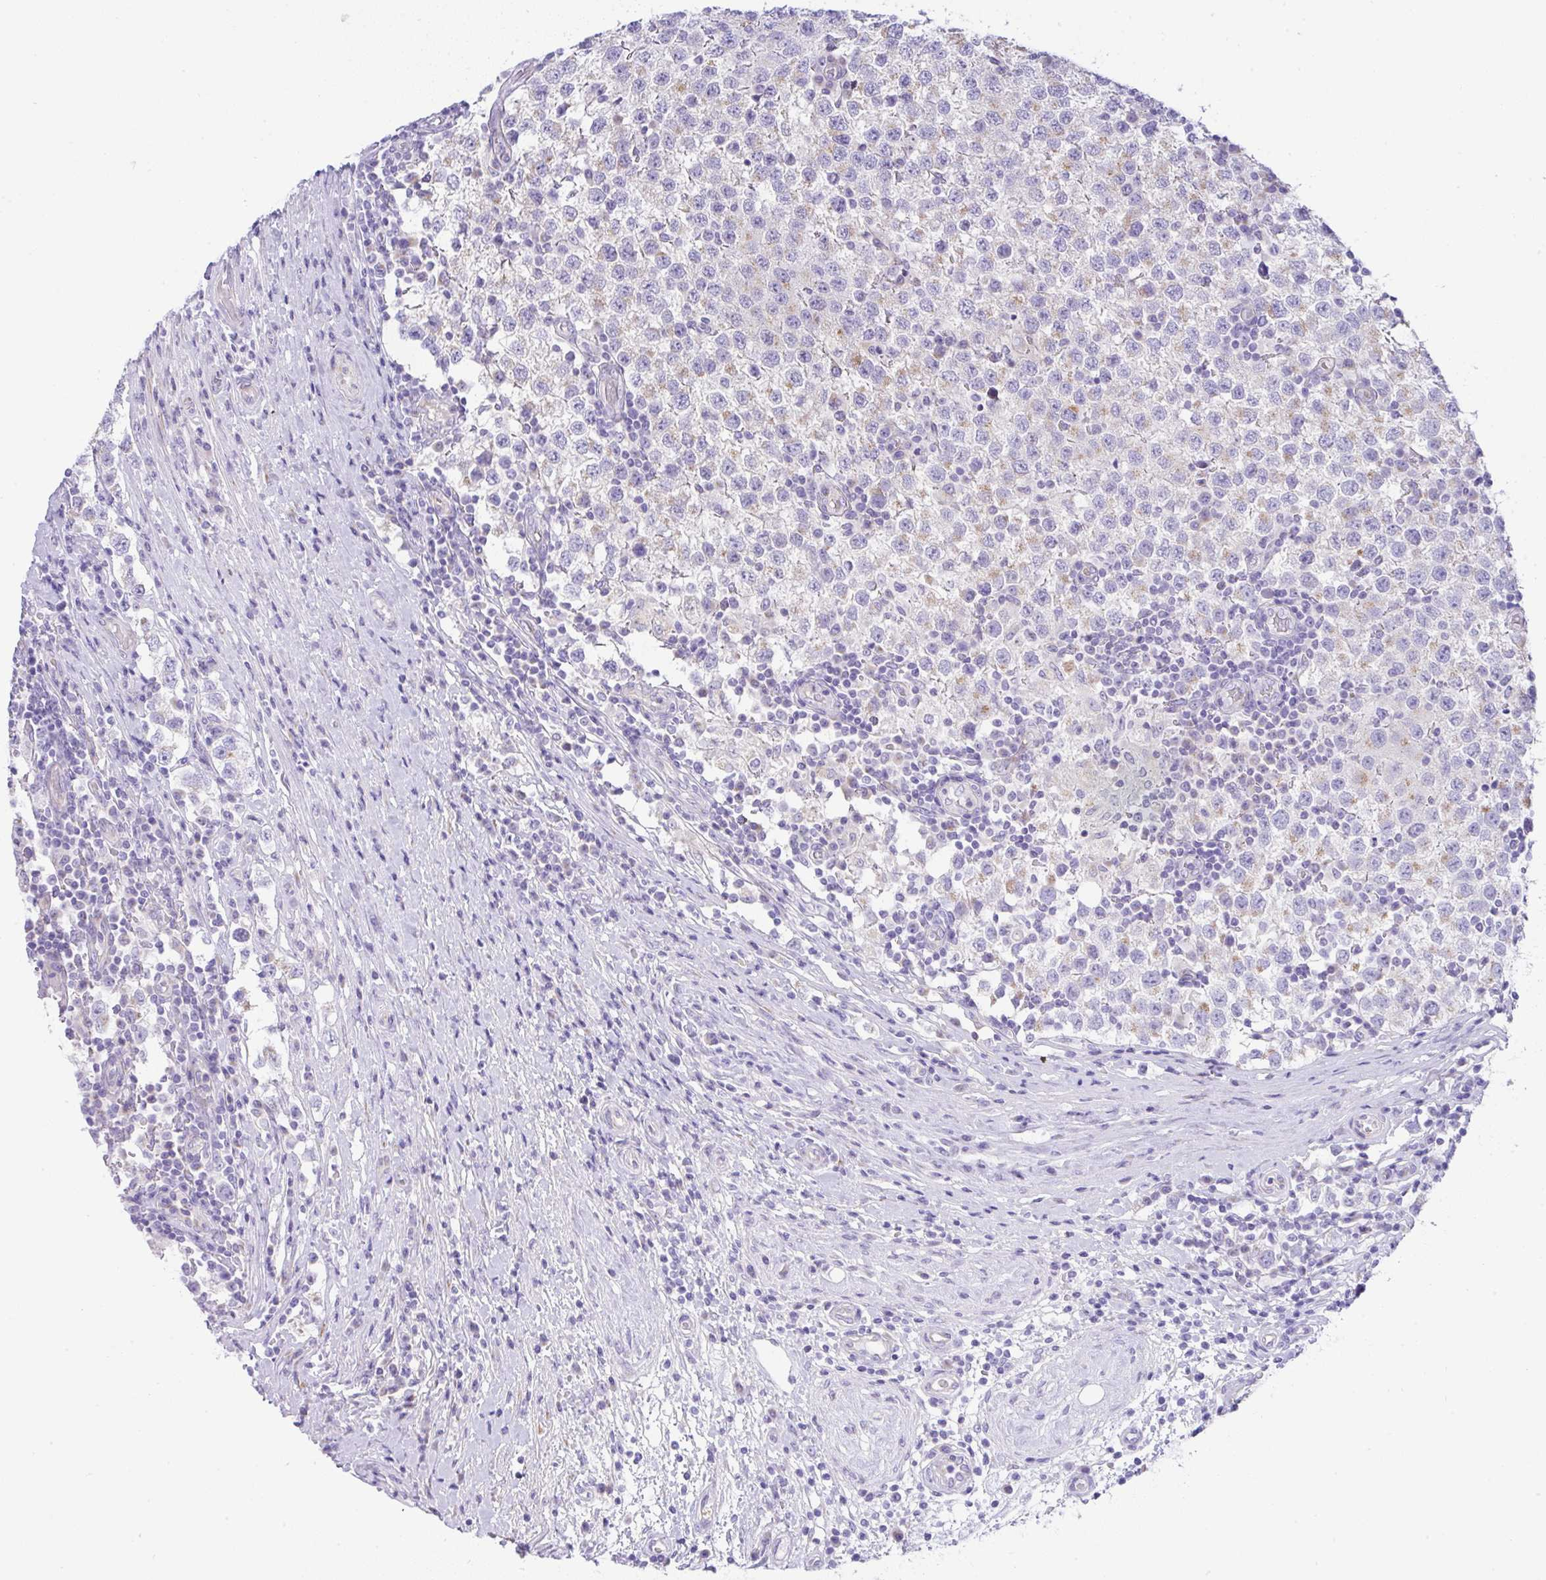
{"staining": {"intensity": "weak", "quantity": "<25%", "location": "cytoplasmic/membranous"}, "tissue": "testis cancer", "cell_type": "Tumor cells", "image_type": "cancer", "snomed": [{"axis": "morphology", "description": "Seminoma, NOS"}, {"axis": "topography", "description": "Testis"}], "caption": "Tumor cells are negative for brown protein staining in testis seminoma.", "gene": "FAM177A1", "patient": {"sex": "male", "age": 34}}